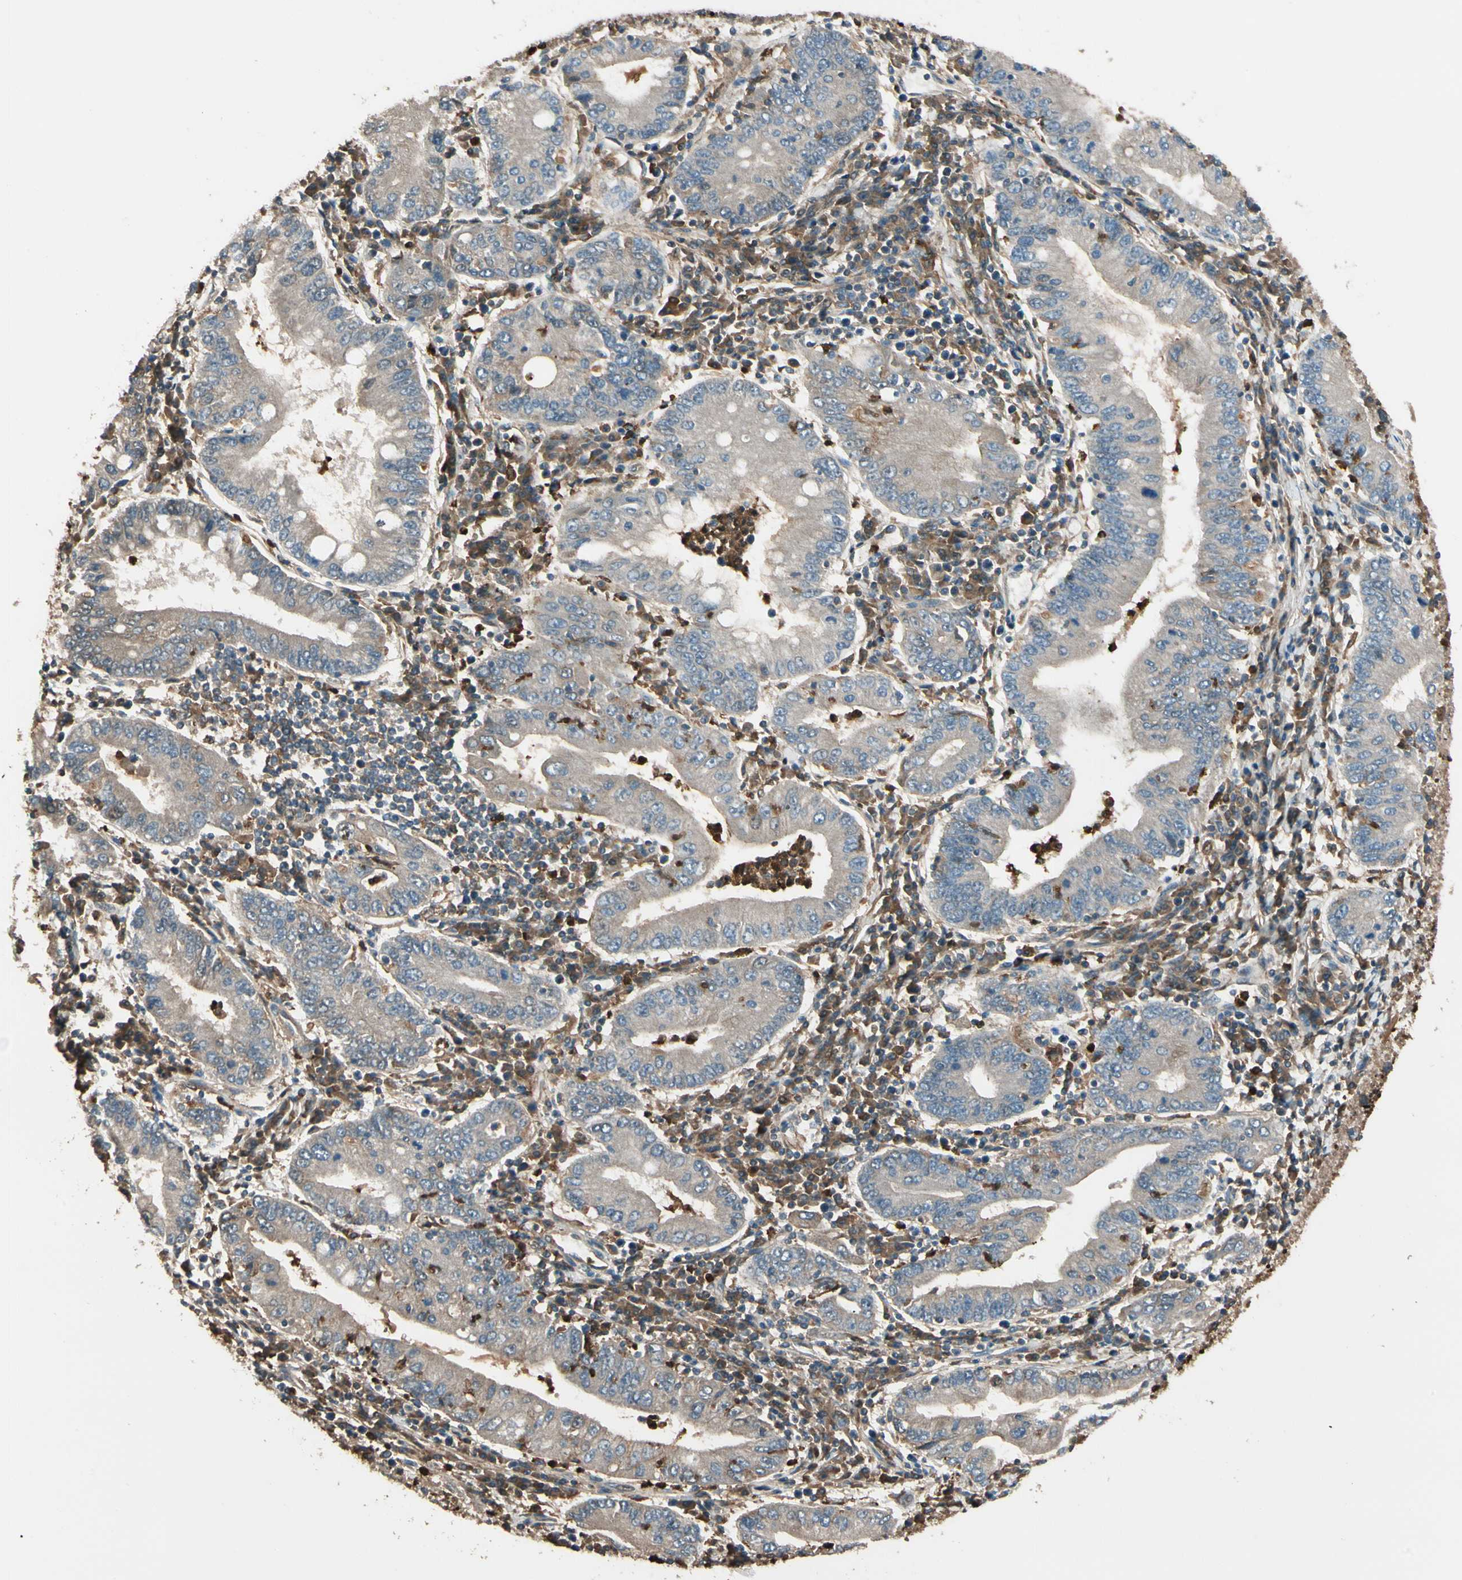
{"staining": {"intensity": "weak", "quantity": ">75%", "location": "cytoplasmic/membranous"}, "tissue": "stomach cancer", "cell_type": "Tumor cells", "image_type": "cancer", "snomed": [{"axis": "morphology", "description": "Normal tissue, NOS"}, {"axis": "morphology", "description": "Adenocarcinoma, NOS"}, {"axis": "topography", "description": "Esophagus"}, {"axis": "topography", "description": "Stomach, upper"}, {"axis": "topography", "description": "Peripheral nerve tissue"}], "caption": "Immunohistochemistry (IHC) of human stomach cancer (adenocarcinoma) demonstrates low levels of weak cytoplasmic/membranous positivity in approximately >75% of tumor cells.", "gene": "STX11", "patient": {"sex": "male", "age": 62}}